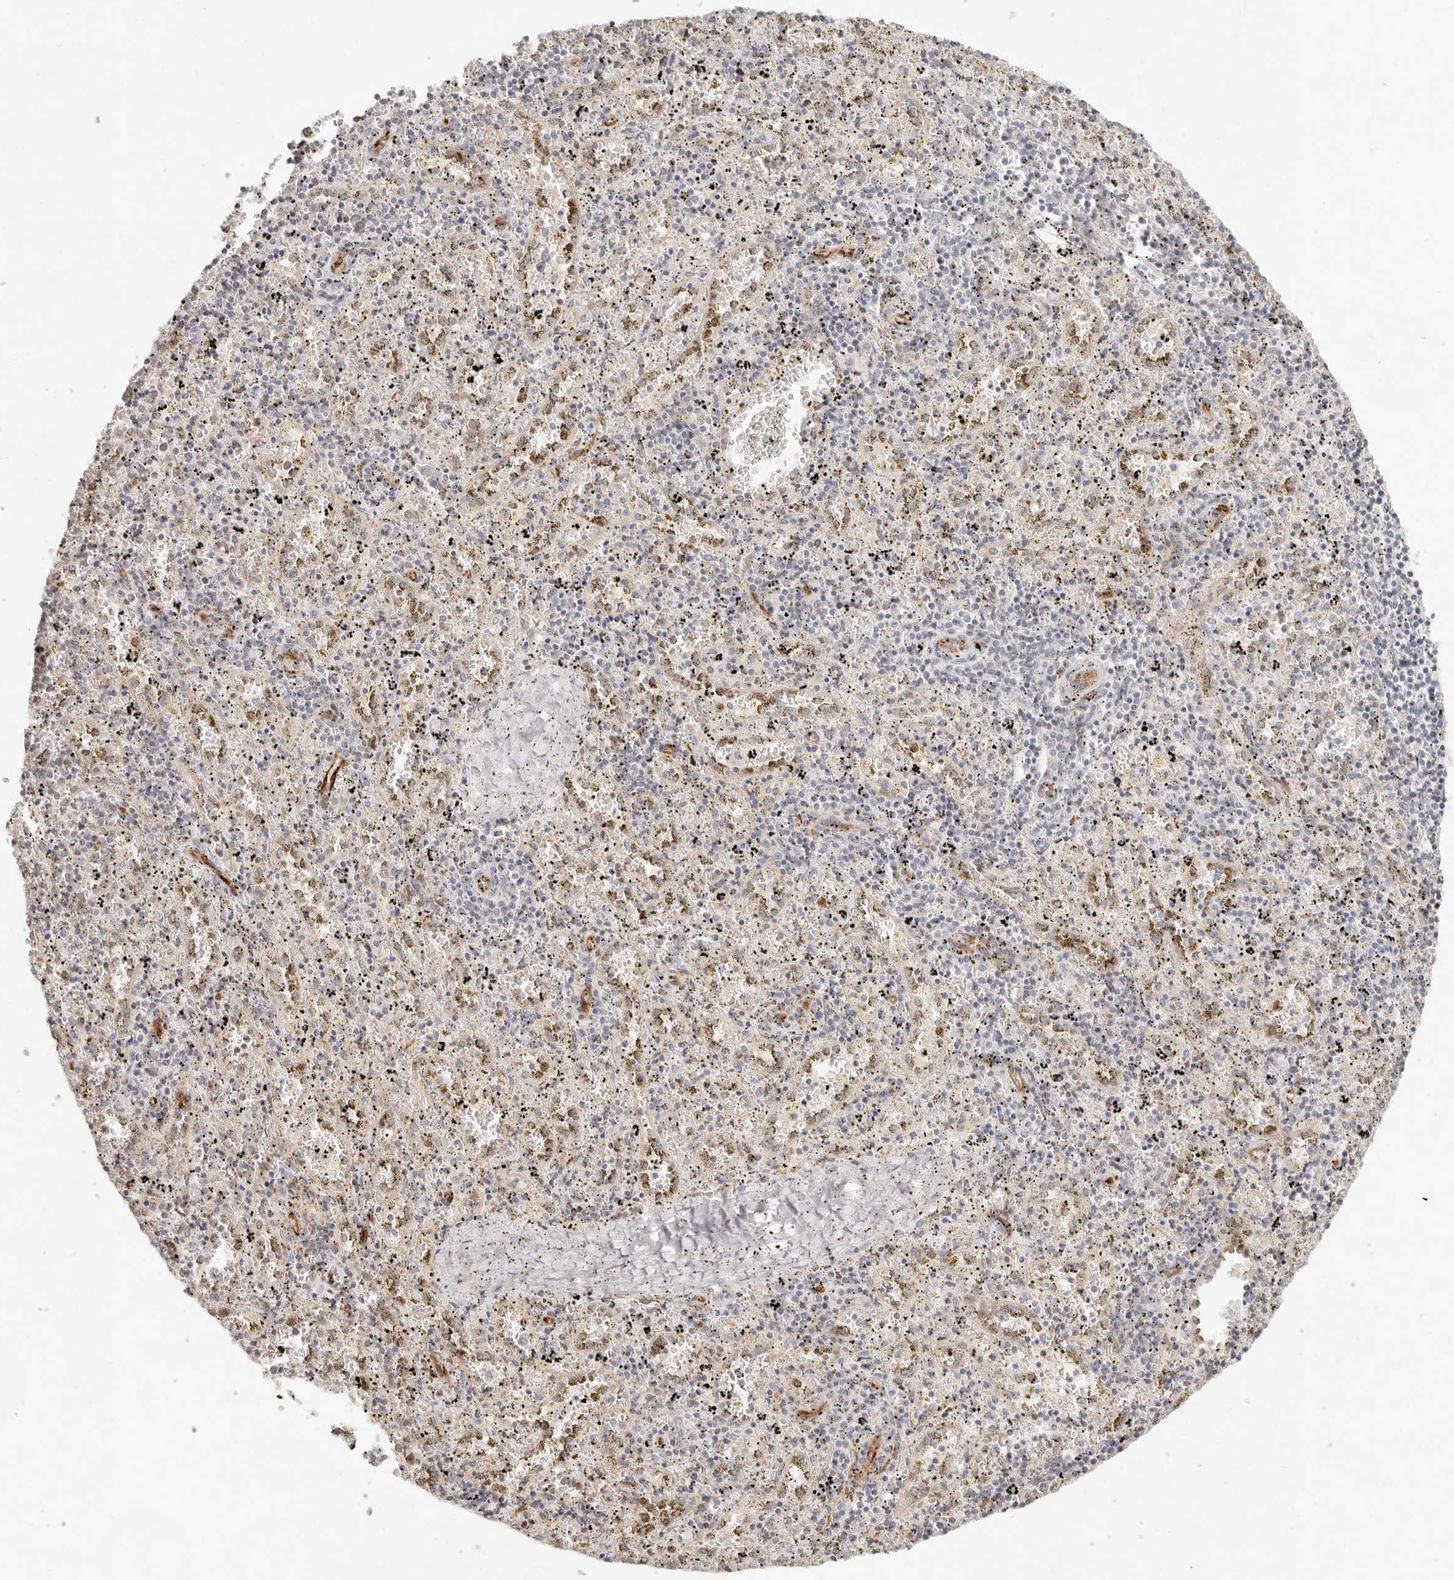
{"staining": {"intensity": "negative", "quantity": "none", "location": "none"}, "tissue": "spleen", "cell_type": "Cells in red pulp", "image_type": "normal", "snomed": [{"axis": "morphology", "description": "Normal tissue, NOS"}, {"axis": "topography", "description": "Spleen"}], "caption": "The micrograph shows no significant positivity in cells in red pulp of spleen.", "gene": "SASS6", "patient": {"sex": "male", "age": 11}}